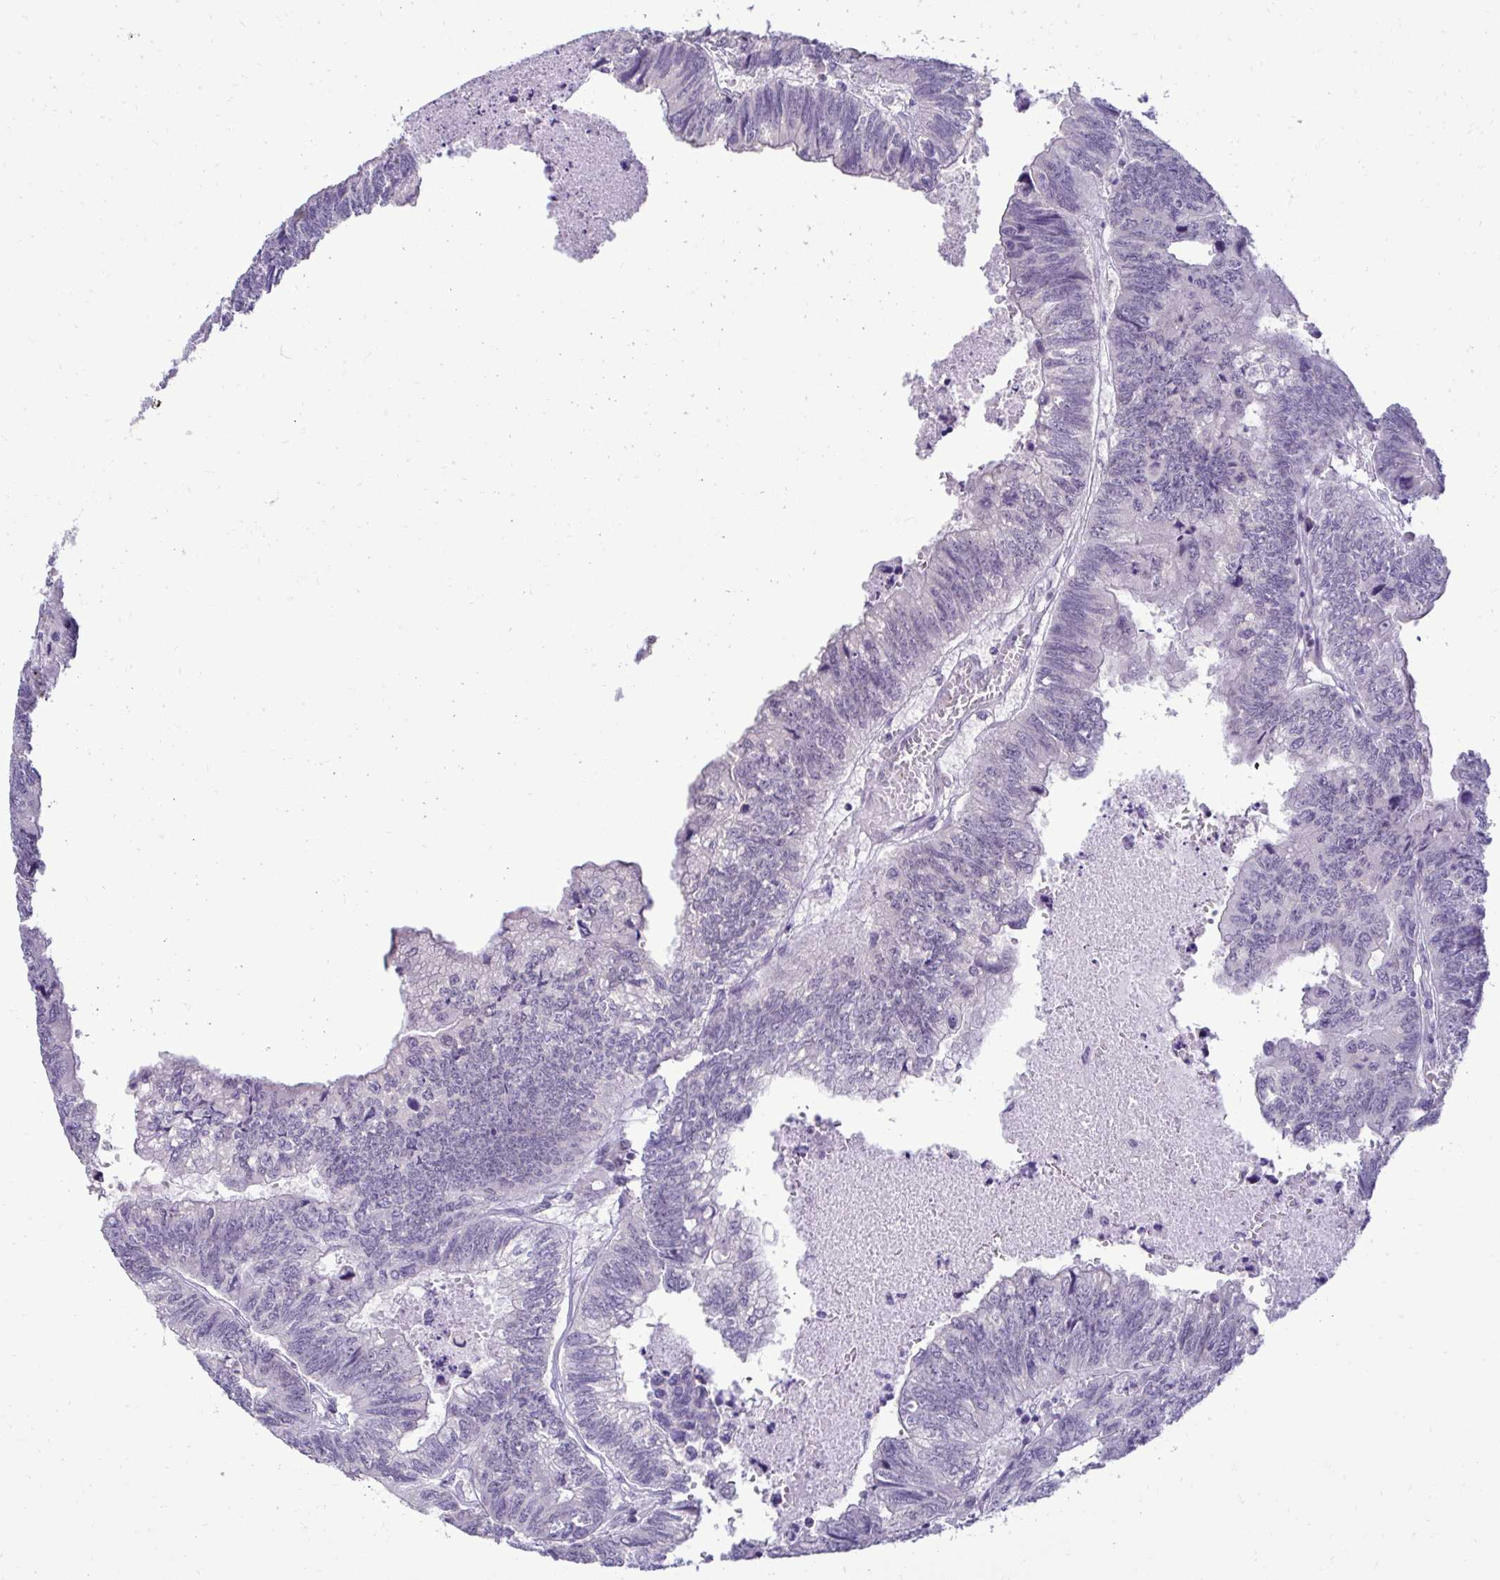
{"staining": {"intensity": "negative", "quantity": "none", "location": "none"}, "tissue": "colorectal cancer", "cell_type": "Tumor cells", "image_type": "cancer", "snomed": [{"axis": "morphology", "description": "Adenocarcinoma, NOS"}, {"axis": "topography", "description": "Colon"}], "caption": "Human adenocarcinoma (colorectal) stained for a protein using immunohistochemistry (IHC) exhibits no positivity in tumor cells.", "gene": "SLC30A3", "patient": {"sex": "male", "age": 62}}